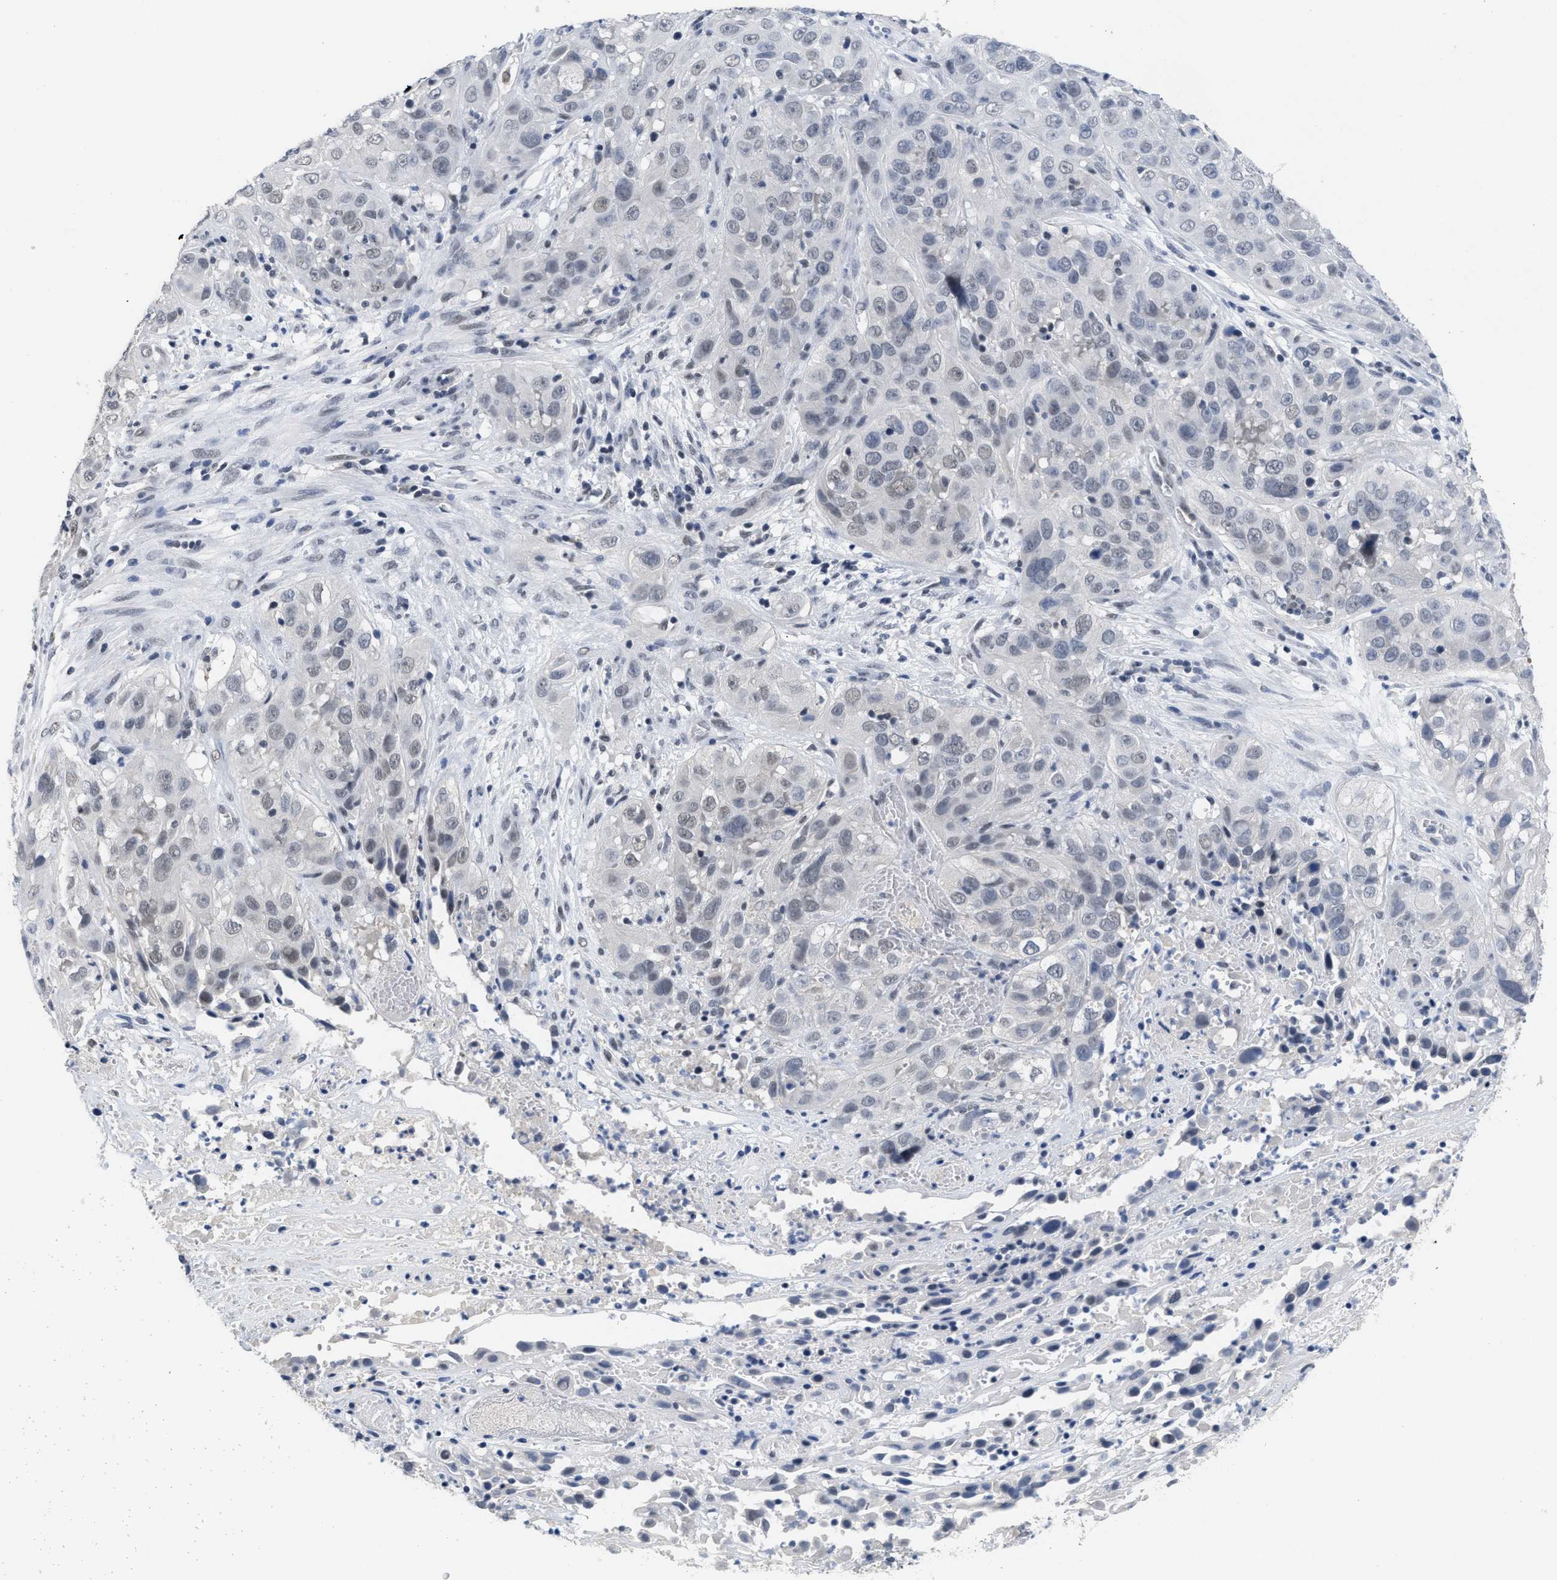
{"staining": {"intensity": "weak", "quantity": "<25%", "location": "nuclear"}, "tissue": "cervical cancer", "cell_type": "Tumor cells", "image_type": "cancer", "snomed": [{"axis": "morphology", "description": "Squamous cell carcinoma, NOS"}, {"axis": "topography", "description": "Cervix"}], "caption": "Cervical squamous cell carcinoma was stained to show a protein in brown. There is no significant expression in tumor cells.", "gene": "GGNBP2", "patient": {"sex": "female", "age": 32}}